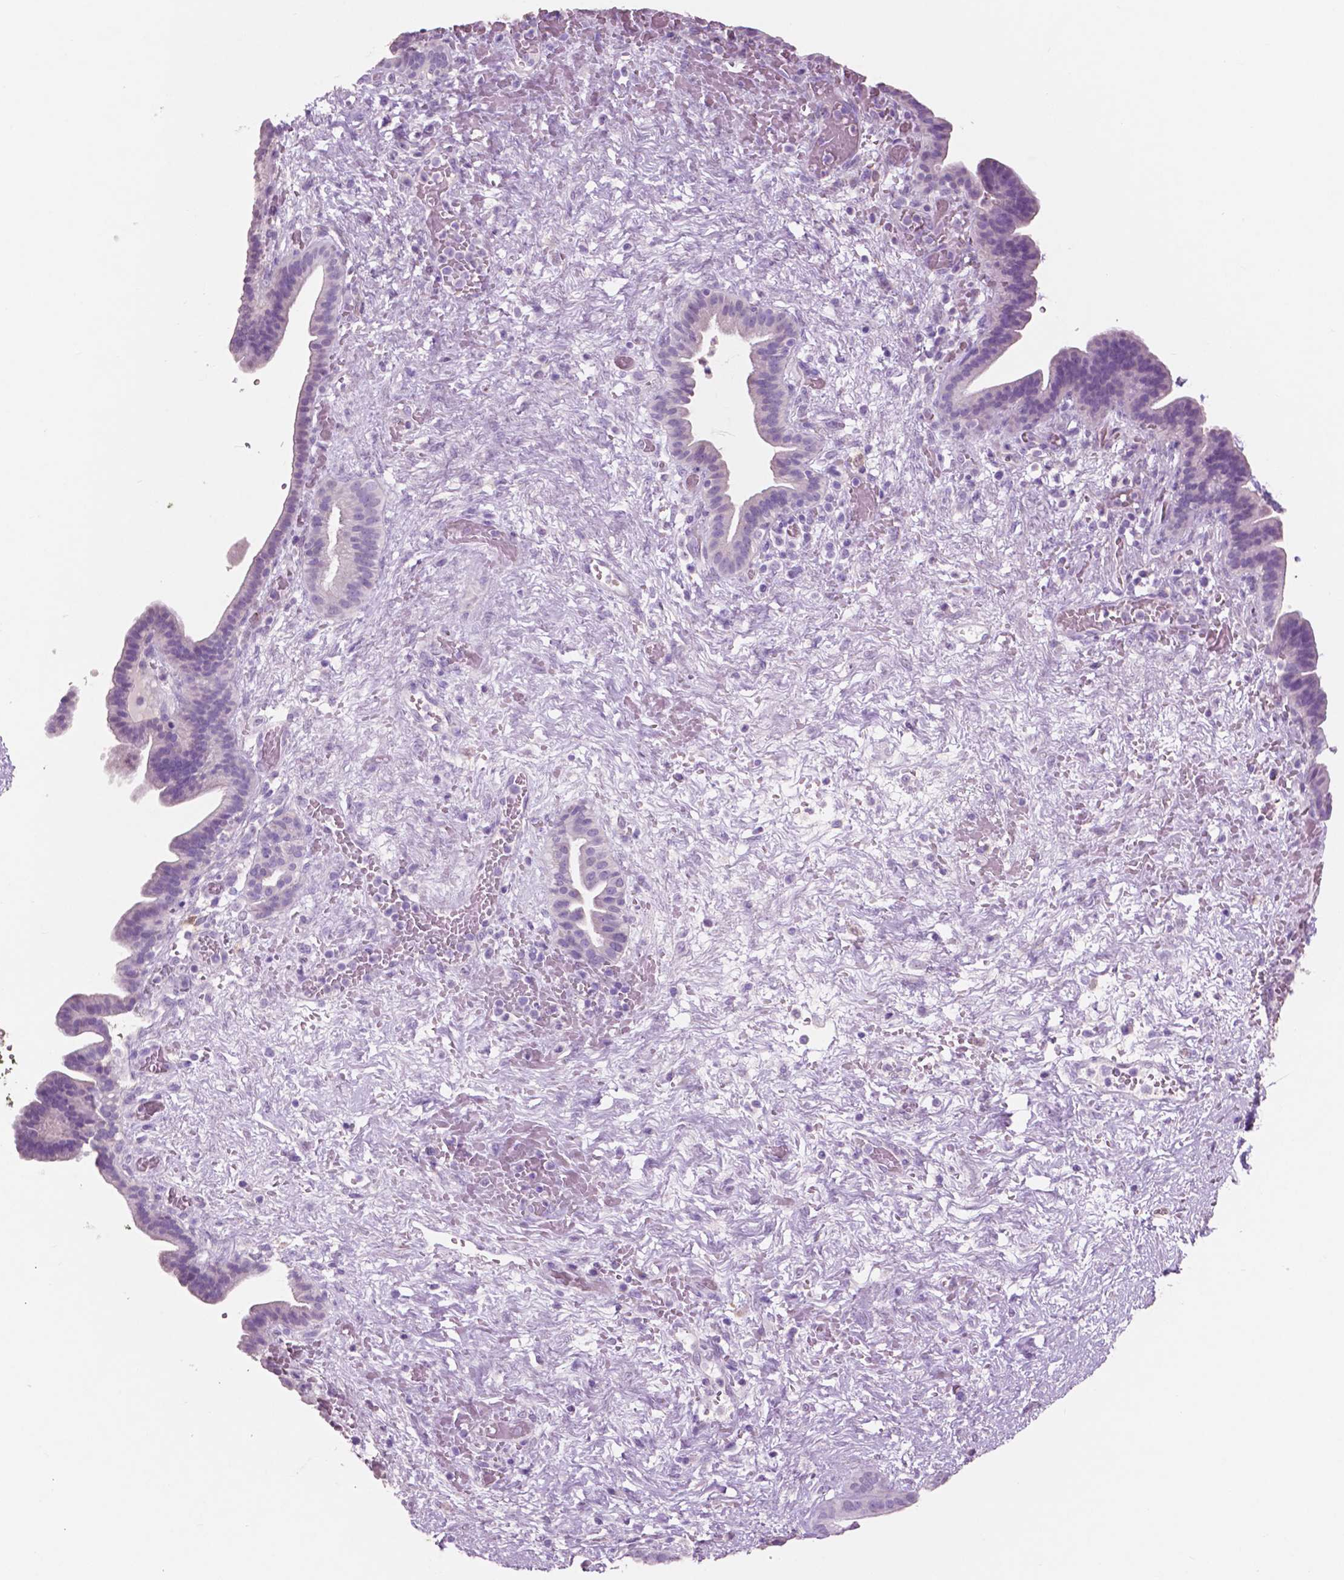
{"staining": {"intensity": "negative", "quantity": "none", "location": "none"}, "tissue": "pancreatic cancer", "cell_type": "Tumor cells", "image_type": "cancer", "snomed": [{"axis": "morphology", "description": "Adenocarcinoma, NOS"}, {"axis": "topography", "description": "Pancreas"}], "caption": "Adenocarcinoma (pancreatic) stained for a protein using IHC reveals no staining tumor cells.", "gene": "IDO1", "patient": {"sex": "male", "age": 44}}